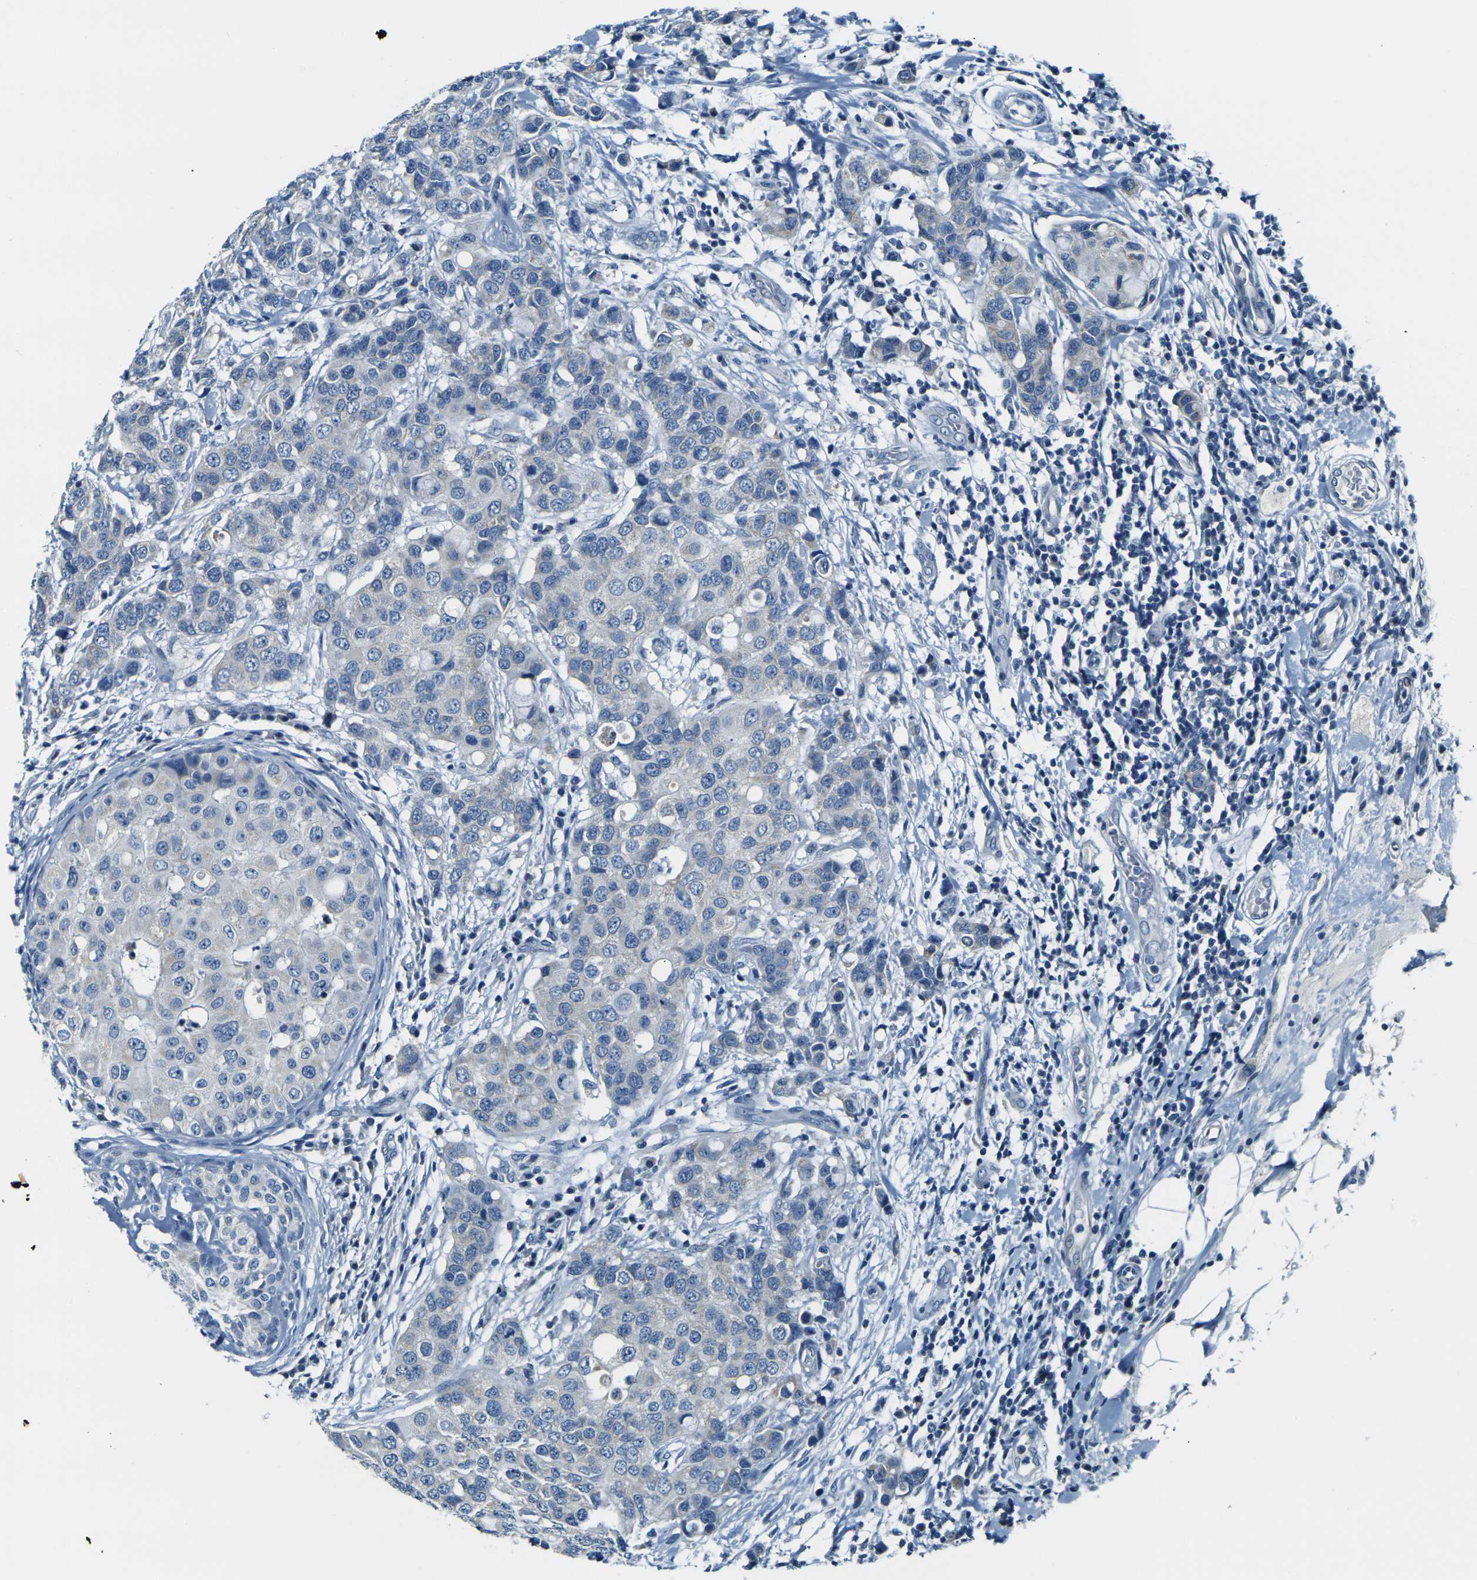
{"staining": {"intensity": "negative", "quantity": "none", "location": "none"}, "tissue": "breast cancer", "cell_type": "Tumor cells", "image_type": "cancer", "snomed": [{"axis": "morphology", "description": "Duct carcinoma"}, {"axis": "topography", "description": "Breast"}], "caption": "This photomicrograph is of breast intraductal carcinoma stained with IHC to label a protein in brown with the nuclei are counter-stained blue. There is no positivity in tumor cells.", "gene": "SHISAL2B", "patient": {"sex": "female", "age": 27}}